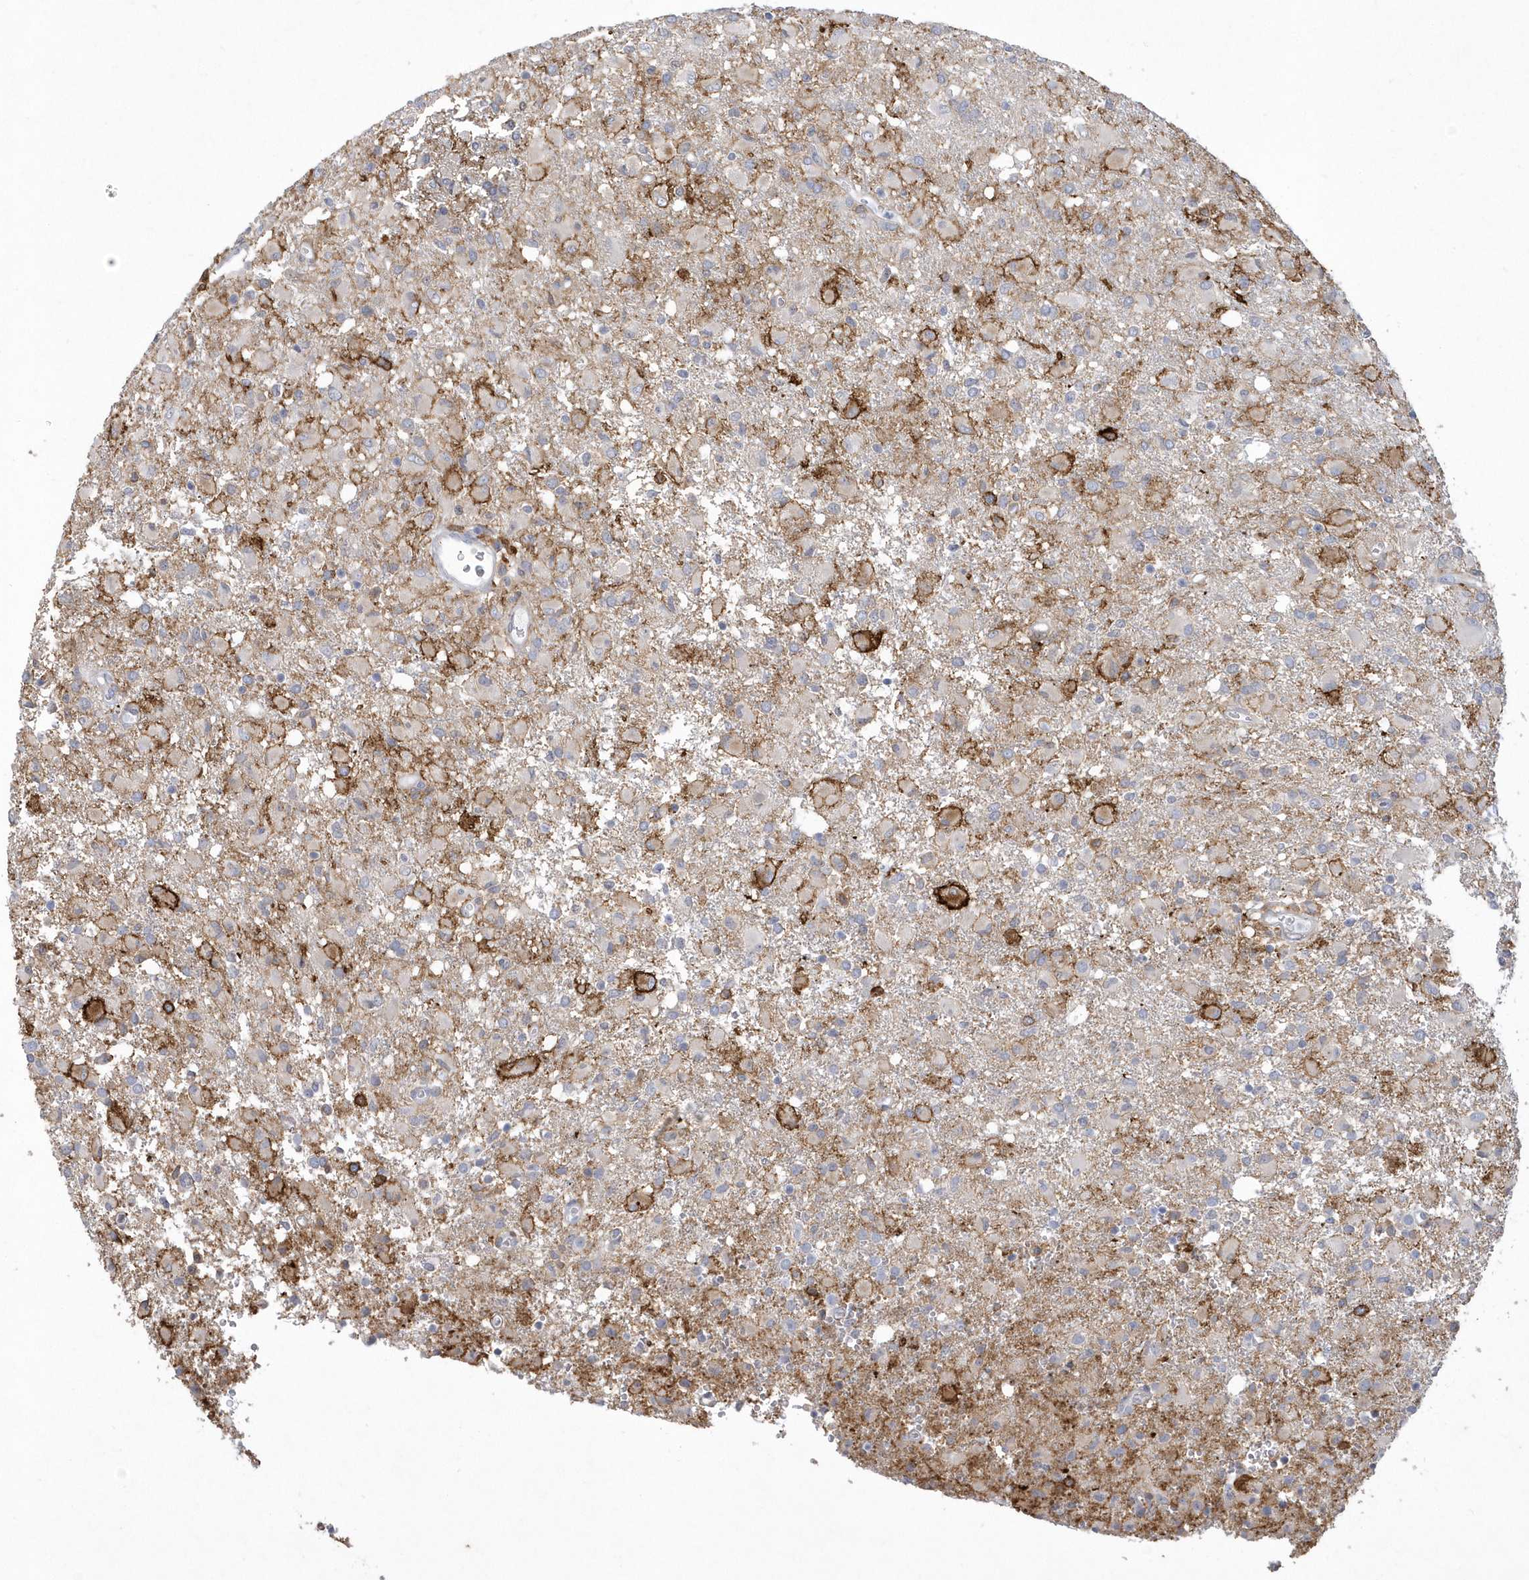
{"staining": {"intensity": "negative", "quantity": "none", "location": "none"}, "tissue": "glioma", "cell_type": "Tumor cells", "image_type": "cancer", "snomed": [{"axis": "morphology", "description": "Glioma, malignant, High grade"}, {"axis": "topography", "description": "Brain"}], "caption": "Immunohistochemistry (IHC) histopathology image of human glioma stained for a protein (brown), which displays no expression in tumor cells.", "gene": "TSPEAR", "patient": {"sex": "female", "age": 57}}